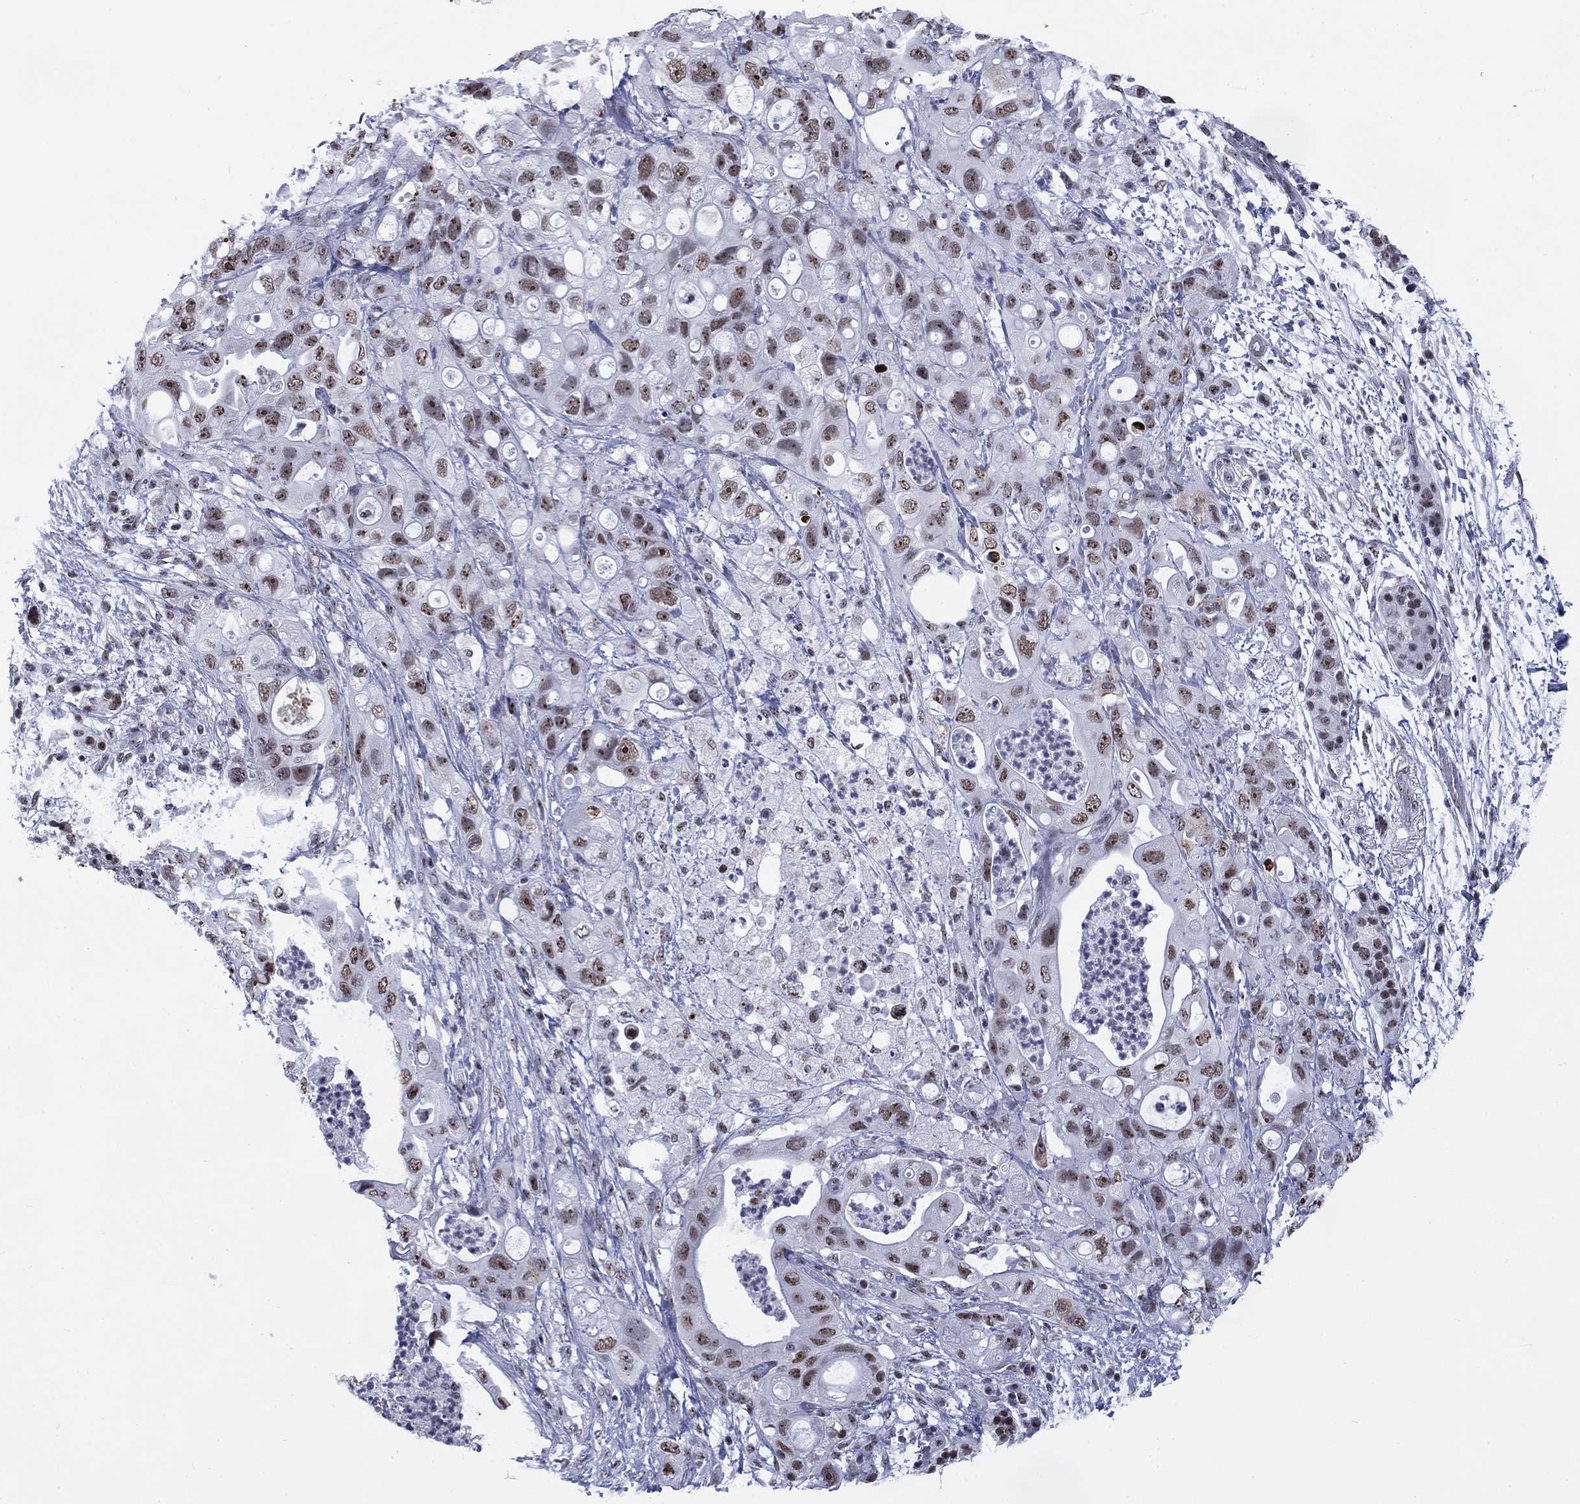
{"staining": {"intensity": "moderate", "quantity": ">75%", "location": "nuclear"}, "tissue": "pancreatic cancer", "cell_type": "Tumor cells", "image_type": "cancer", "snomed": [{"axis": "morphology", "description": "Adenocarcinoma, NOS"}, {"axis": "topography", "description": "Pancreas"}], "caption": "Protein expression analysis of human pancreatic adenocarcinoma reveals moderate nuclear expression in approximately >75% of tumor cells.", "gene": "CSRNP3", "patient": {"sex": "female", "age": 72}}